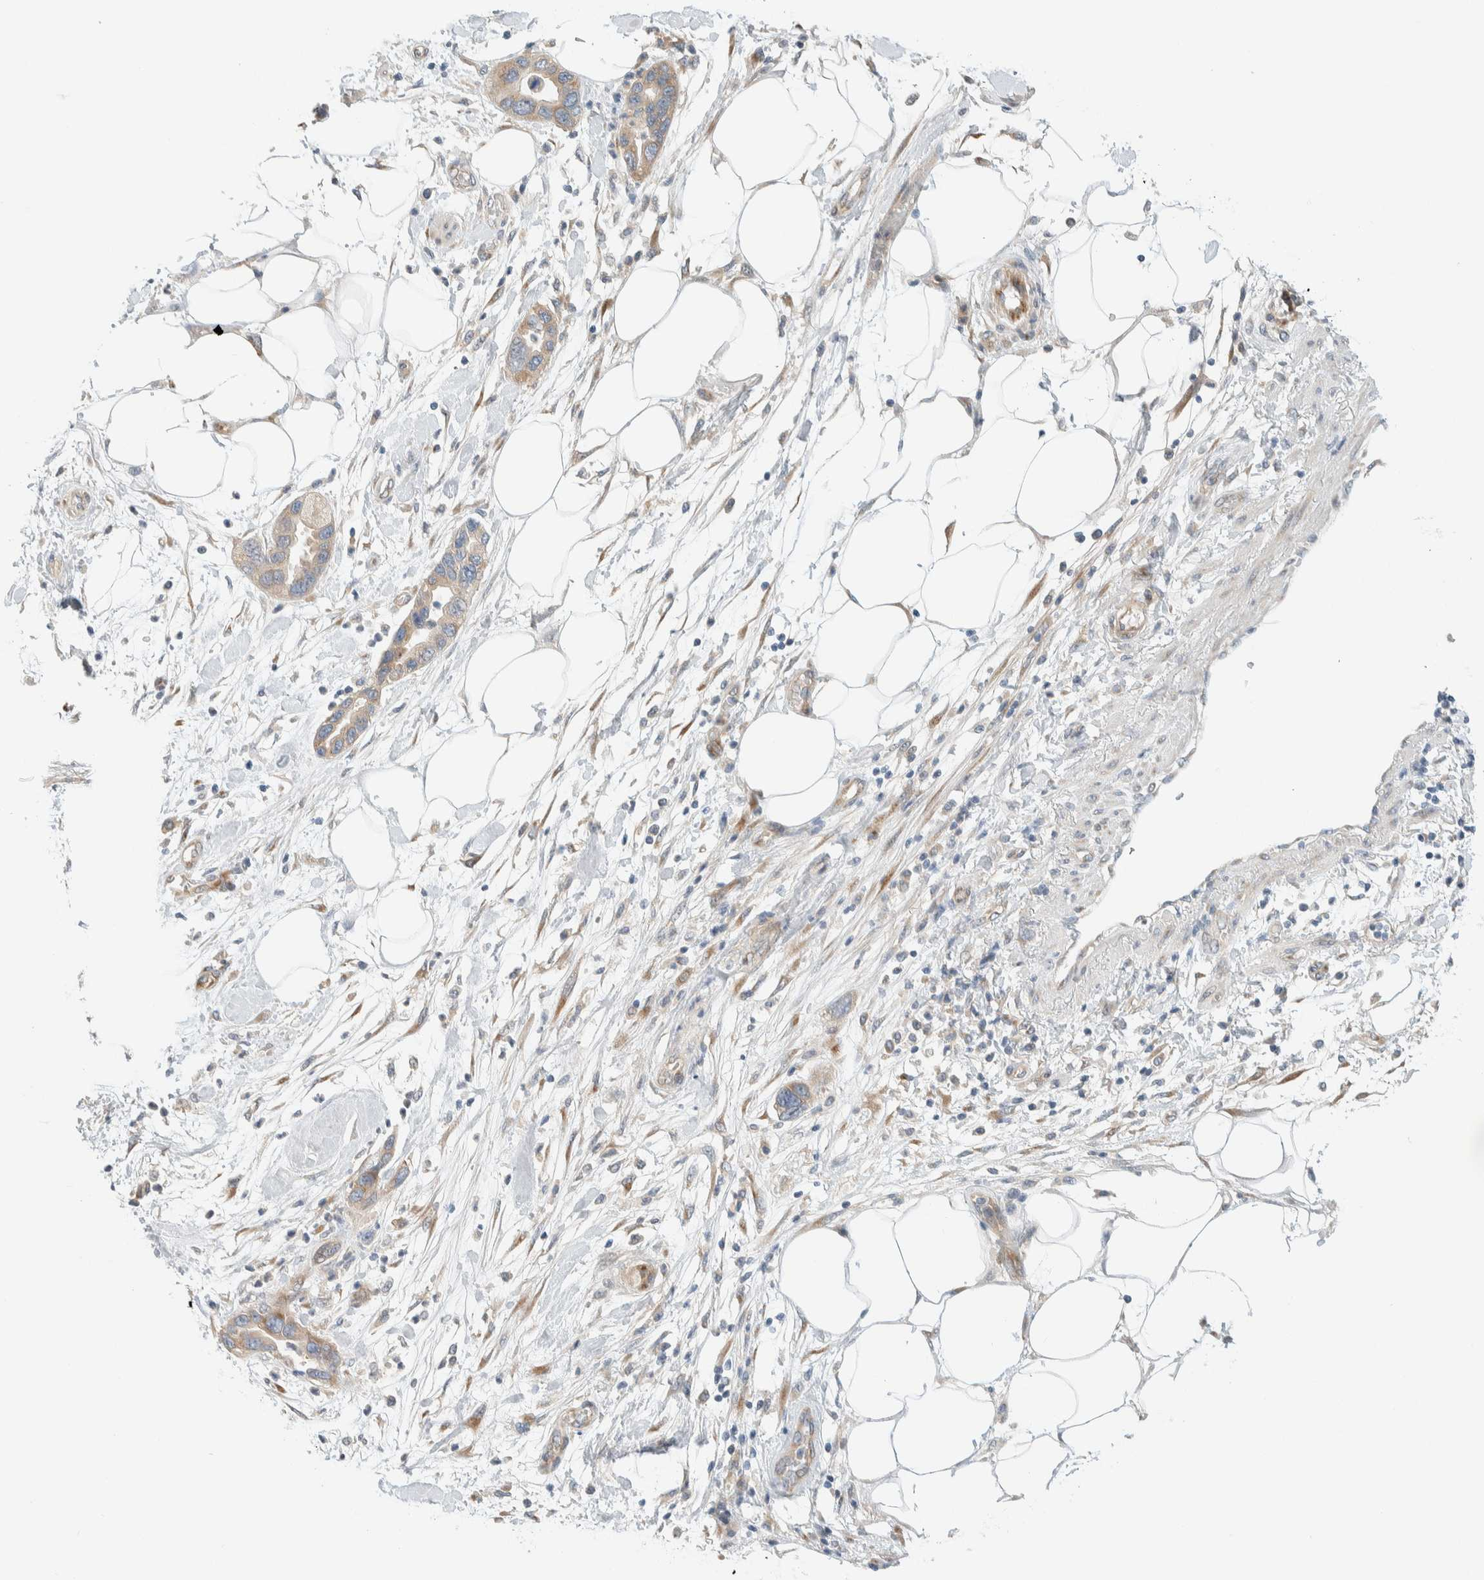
{"staining": {"intensity": "weak", "quantity": ">75%", "location": "cytoplasmic/membranous"}, "tissue": "pancreatic cancer", "cell_type": "Tumor cells", "image_type": "cancer", "snomed": [{"axis": "morphology", "description": "Normal tissue, NOS"}, {"axis": "morphology", "description": "Adenocarcinoma, NOS"}, {"axis": "topography", "description": "Pancreas"}], "caption": "Tumor cells demonstrate low levels of weak cytoplasmic/membranous staining in approximately >75% of cells in adenocarcinoma (pancreatic).", "gene": "TMEM184B", "patient": {"sex": "female", "age": 71}}